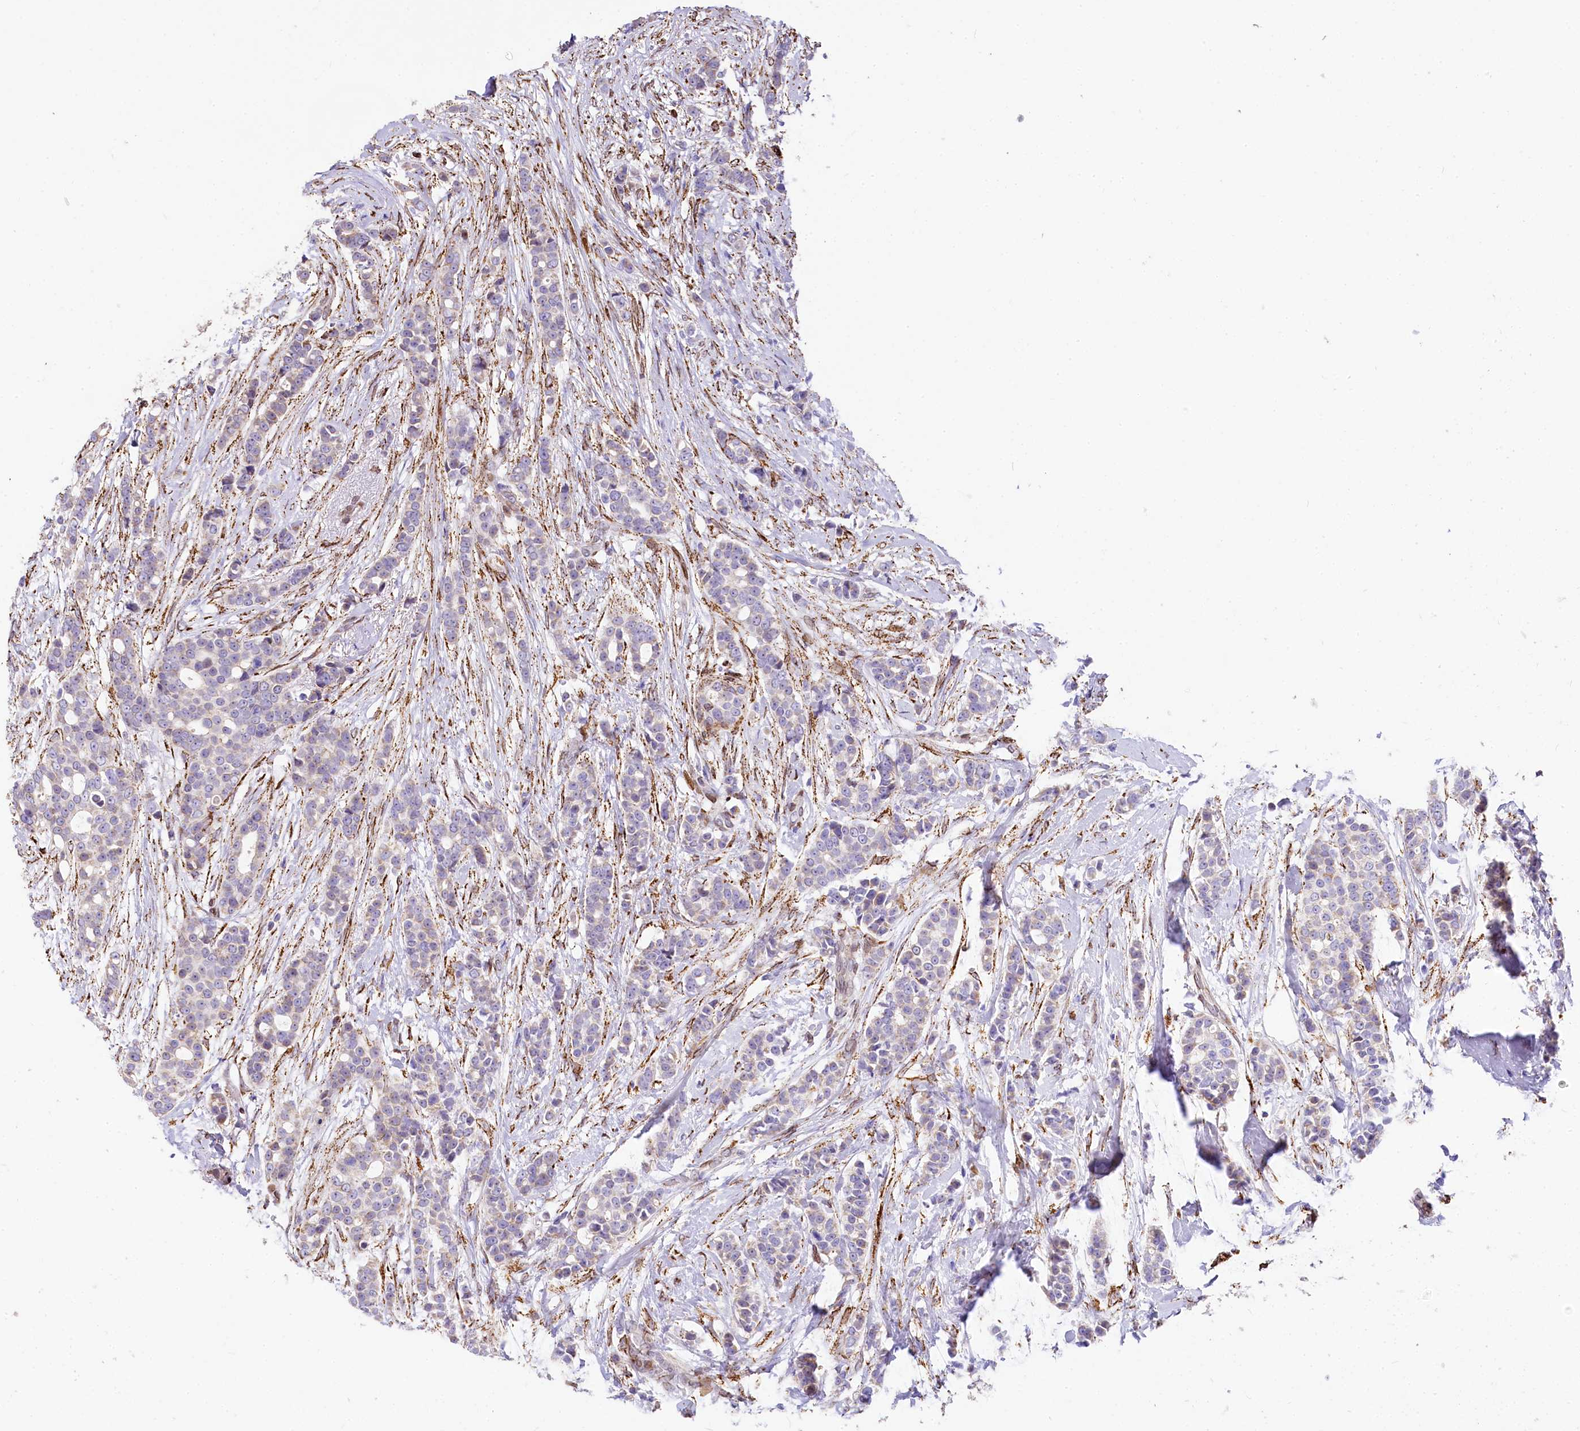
{"staining": {"intensity": "moderate", "quantity": "25%-75%", "location": "cytoplasmic/membranous"}, "tissue": "breast cancer", "cell_type": "Tumor cells", "image_type": "cancer", "snomed": [{"axis": "morphology", "description": "Lobular carcinoma"}, {"axis": "topography", "description": "Breast"}], "caption": "Moderate cytoplasmic/membranous protein expression is identified in approximately 25%-75% of tumor cells in breast cancer. (DAB = brown stain, brightfield microscopy at high magnification).", "gene": "PPIP5K2", "patient": {"sex": "female", "age": 51}}